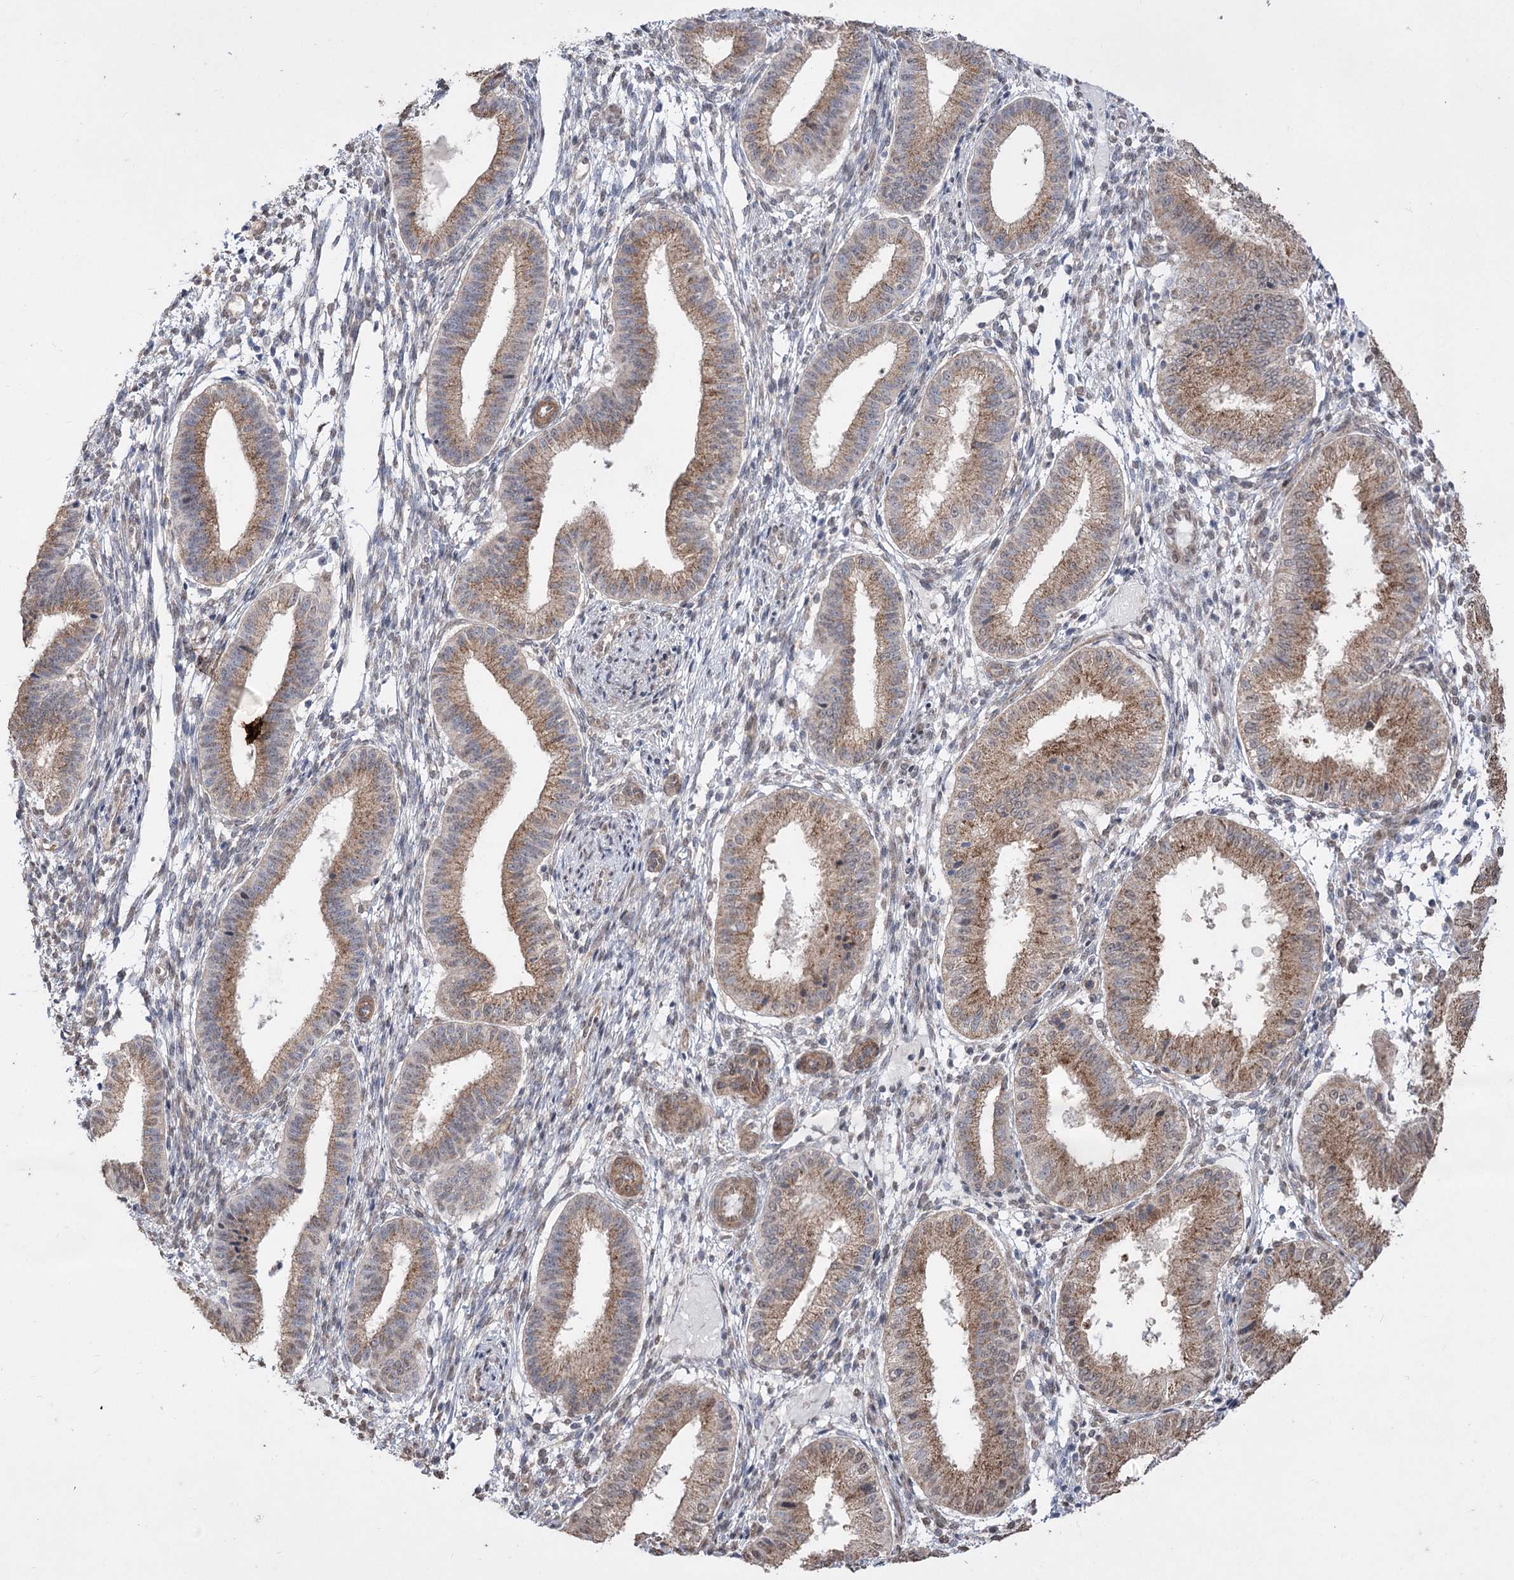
{"staining": {"intensity": "moderate", "quantity": "<25%", "location": "cytoplasmic/membranous"}, "tissue": "endometrium", "cell_type": "Cells in endometrial stroma", "image_type": "normal", "snomed": [{"axis": "morphology", "description": "Normal tissue, NOS"}, {"axis": "topography", "description": "Endometrium"}], "caption": "Brown immunohistochemical staining in unremarkable endometrium exhibits moderate cytoplasmic/membranous staining in approximately <25% of cells in endometrial stroma.", "gene": "ZSCAN23", "patient": {"sex": "female", "age": 39}}